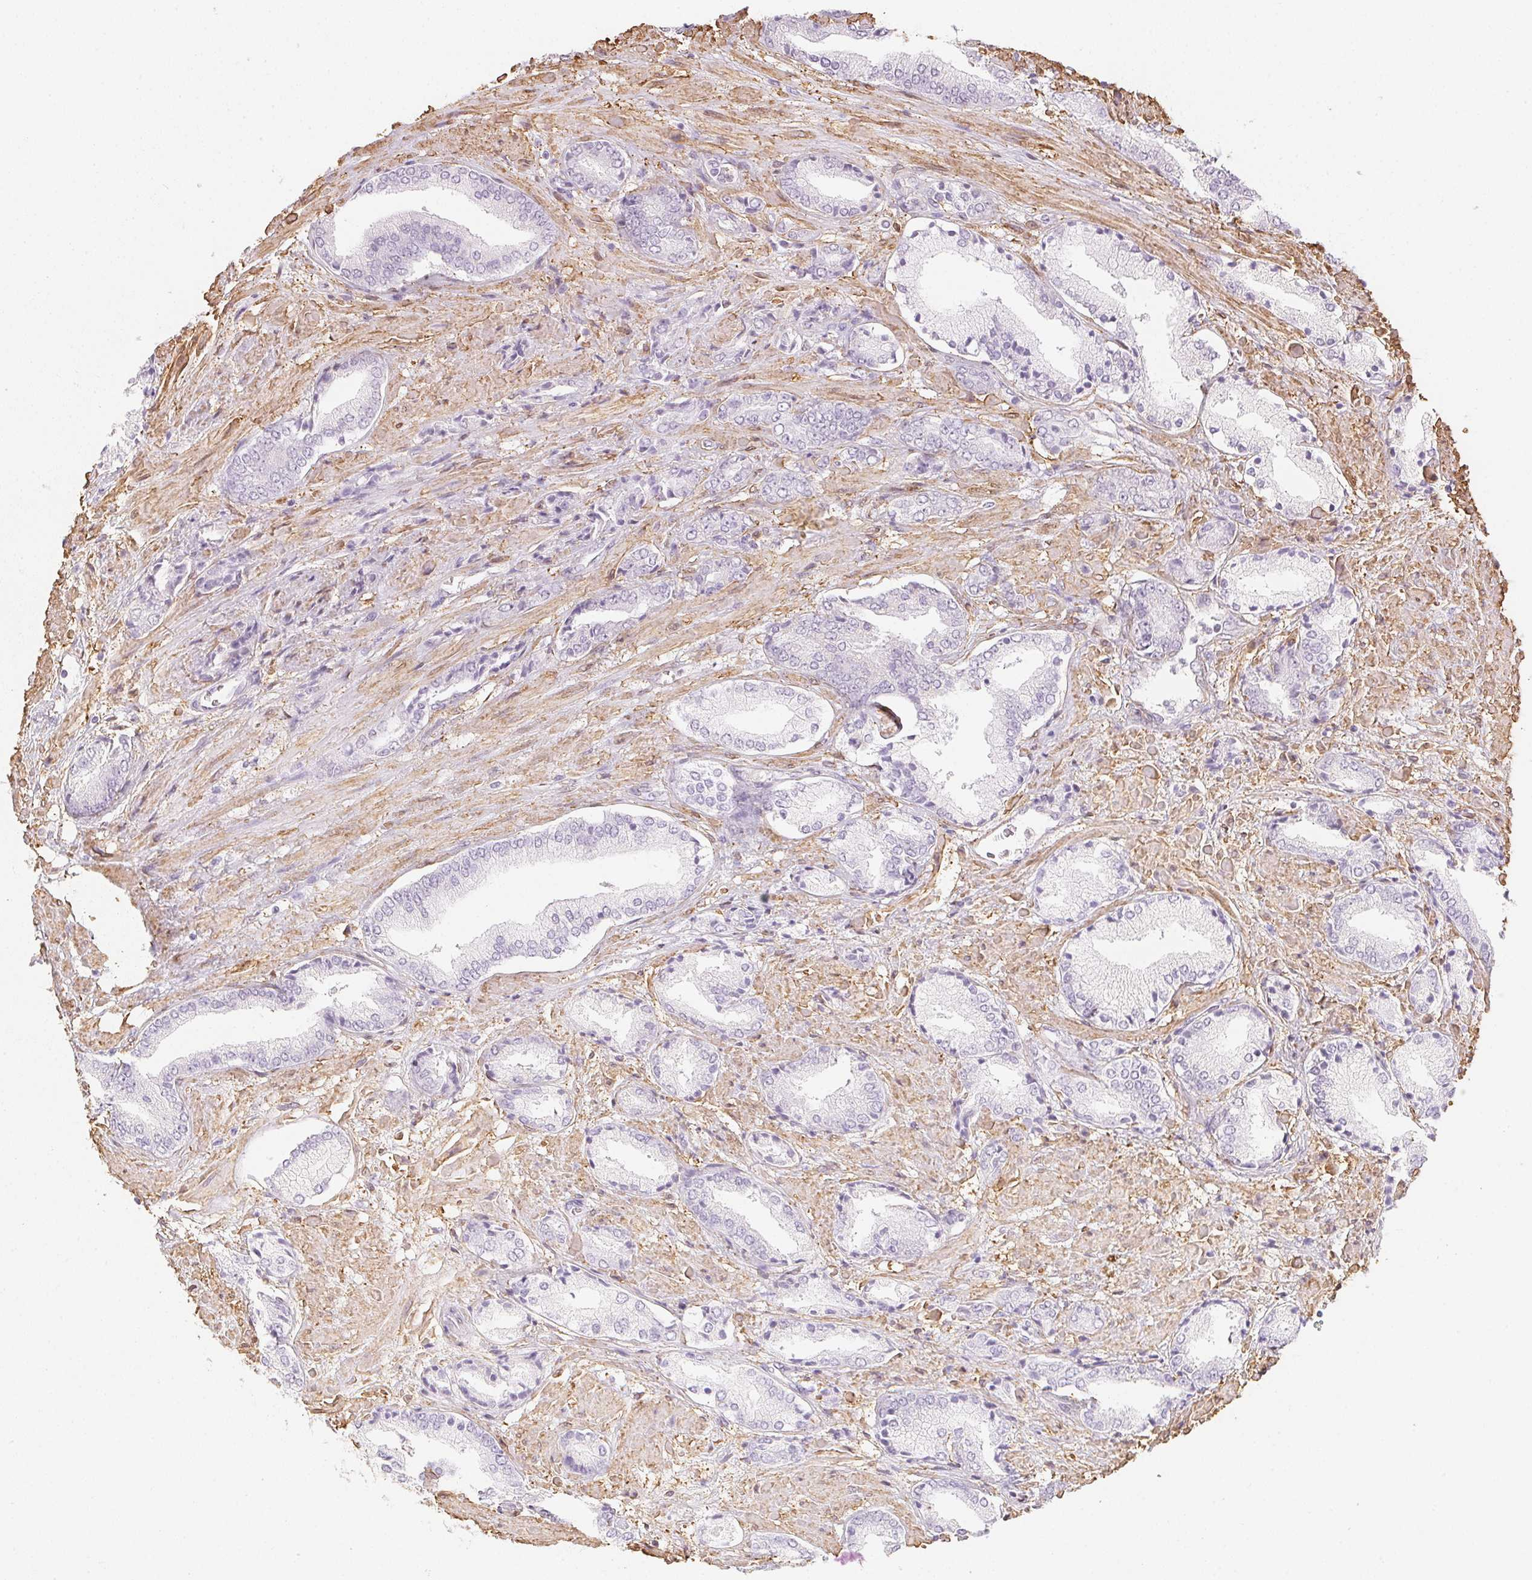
{"staining": {"intensity": "negative", "quantity": "none", "location": "none"}, "tissue": "prostate cancer", "cell_type": "Tumor cells", "image_type": "cancer", "snomed": [{"axis": "morphology", "description": "Adenocarcinoma, High grade"}, {"axis": "topography", "description": "Prostate"}], "caption": "The photomicrograph exhibits no staining of tumor cells in prostate cancer (adenocarcinoma (high-grade)).", "gene": "RSBN1", "patient": {"sex": "male", "age": 56}}